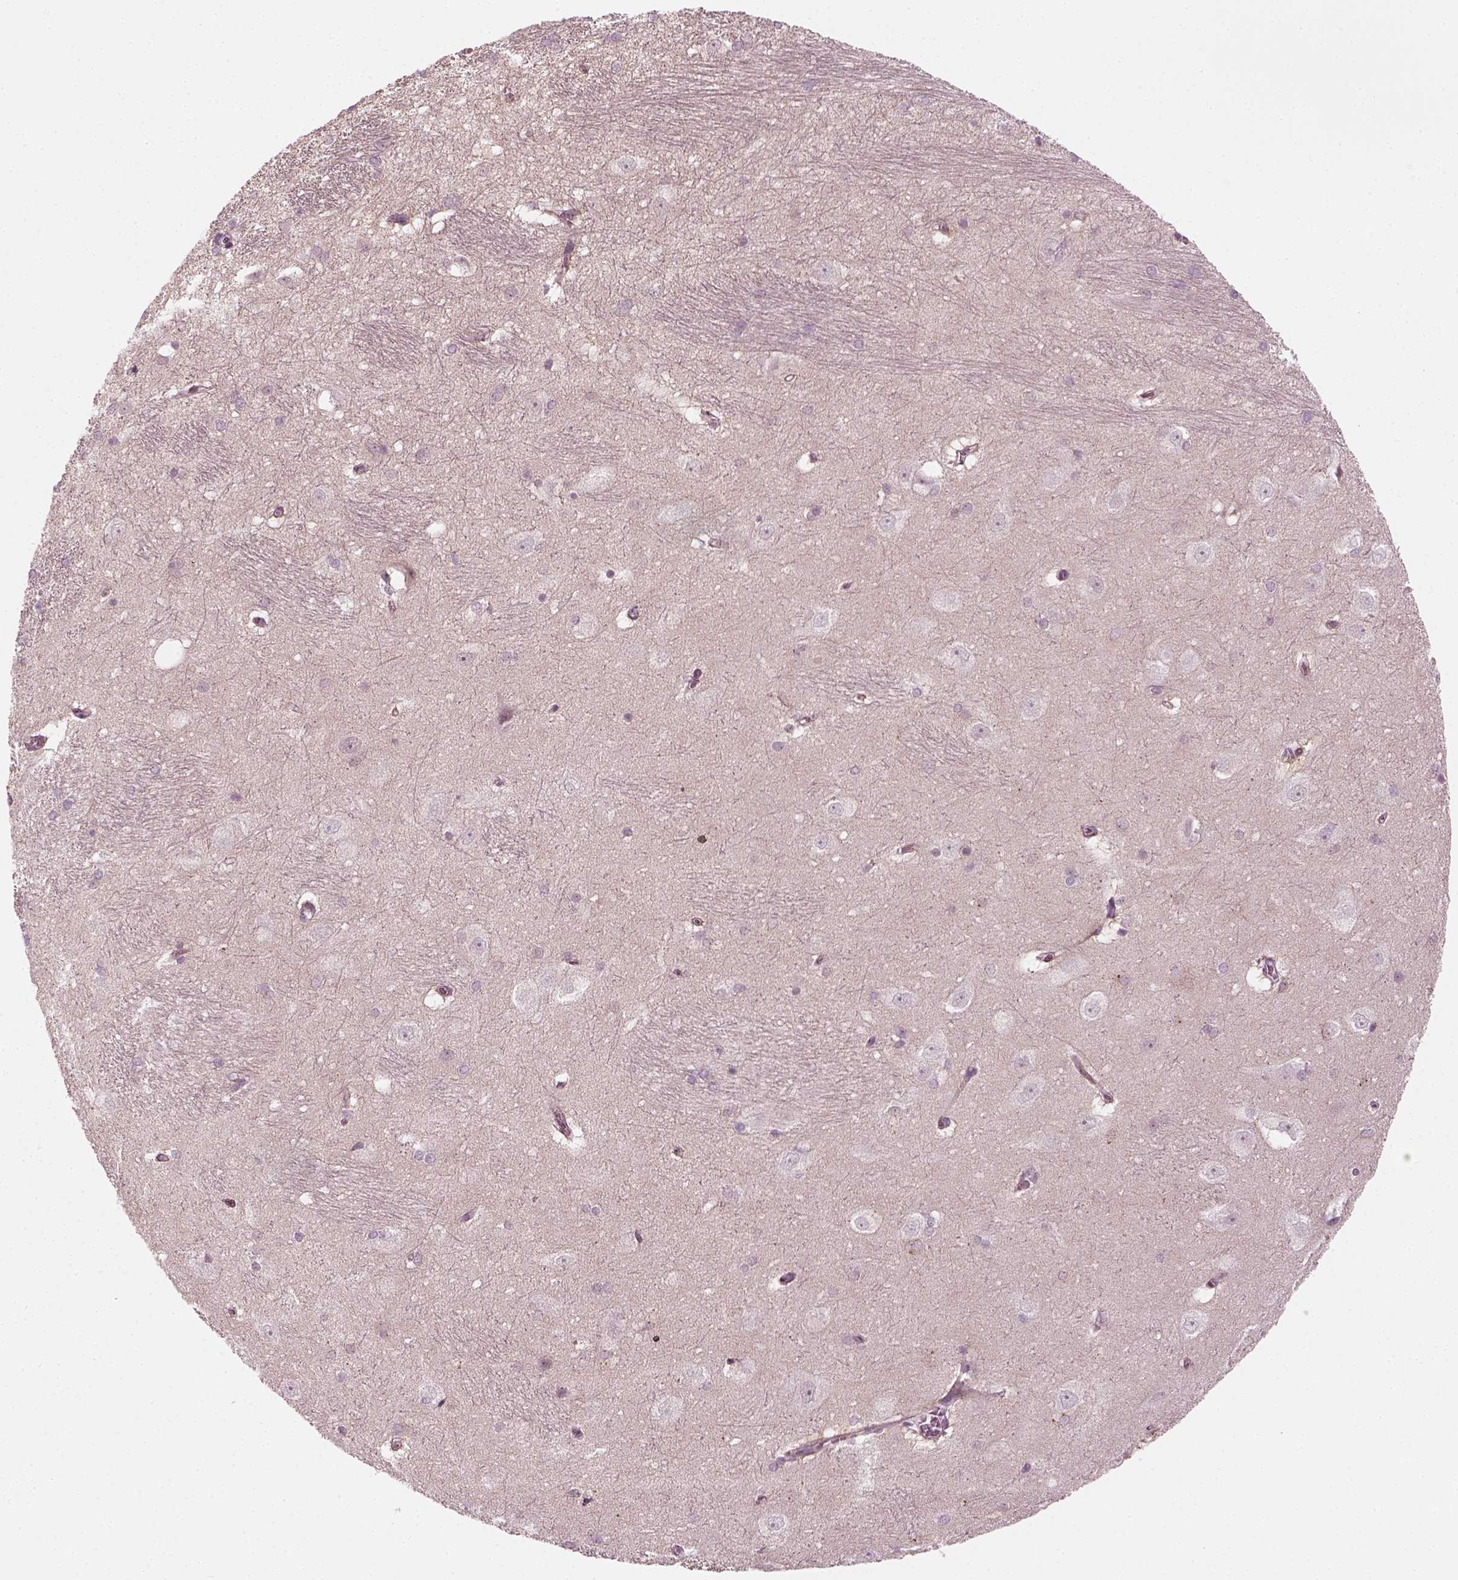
{"staining": {"intensity": "negative", "quantity": "none", "location": "none"}, "tissue": "hippocampus", "cell_type": "Glial cells", "image_type": "normal", "snomed": [{"axis": "morphology", "description": "Normal tissue, NOS"}, {"axis": "topography", "description": "Cerebral cortex"}, {"axis": "topography", "description": "Hippocampus"}], "caption": "DAB immunohistochemical staining of unremarkable hippocampus shows no significant staining in glial cells. The staining was performed using DAB (3,3'-diaminobenzidine) to visualize the protein expression in brown, while the nuclei were stained in blue with hematoxylin (Magnification: 20x).", "gene": "MLIP", "patient": {"sex": "female", "age": 19}}